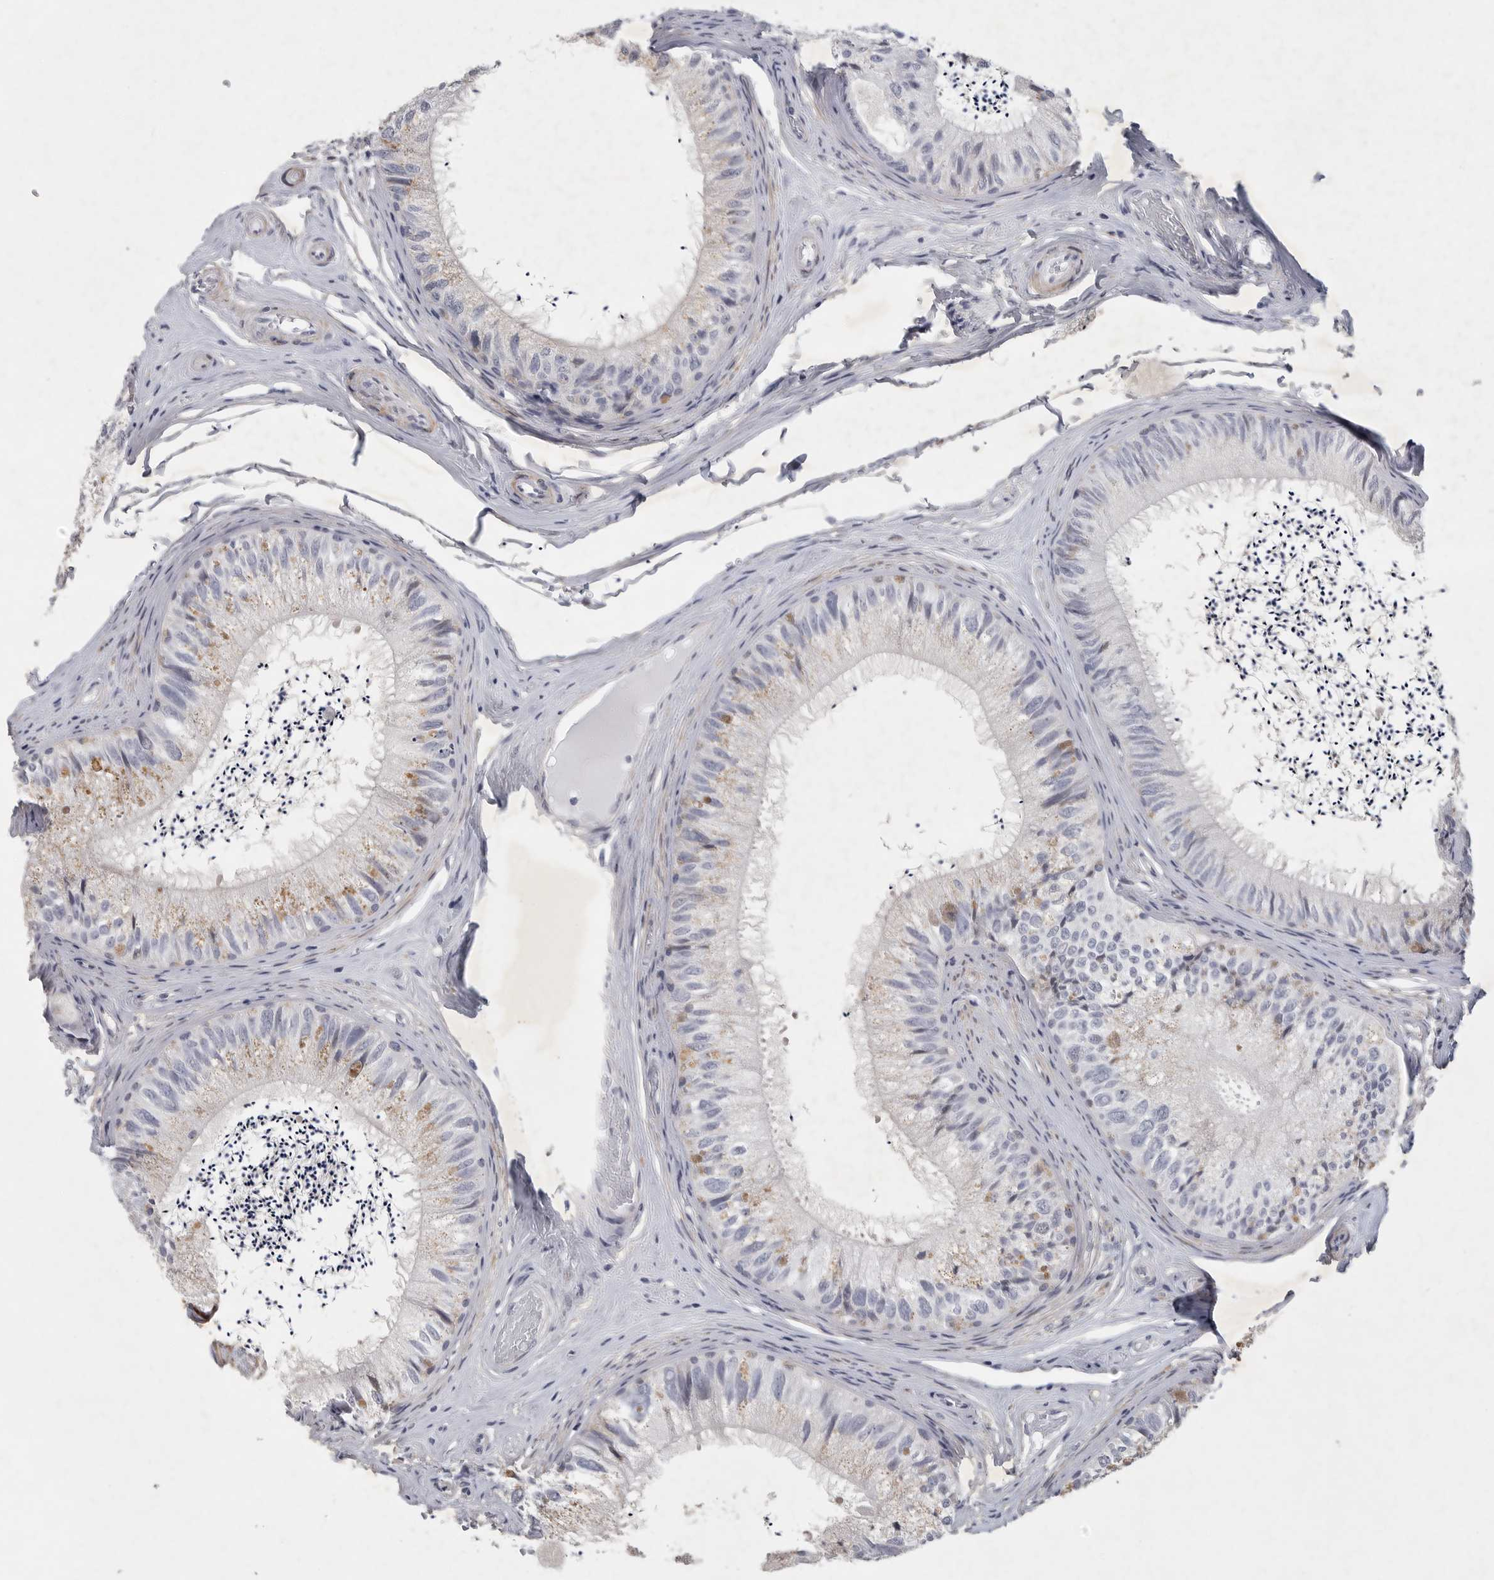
{"staining": {"intensity": "moderate", "quantity": "<25%", "location": "cytoplasmic/membranous"}, "tissue": "epididymis", "cell_type": "Glandular cells", "image_type": "normal", "snomed": [{"axis": "morphology", "description": "Normal tissue, NOS"}, {"axis": "topography", "description": "Epididymis"}], "caption": "Epididymis stained with DAB (3,3'-diaminobenzidine) IHC exhibits low levels of moderate cytoplasmic/membranous expression in approximately <25% of glandular cells.", "gene": "TNR", "patient": {"sex": "male", "age": 79}}